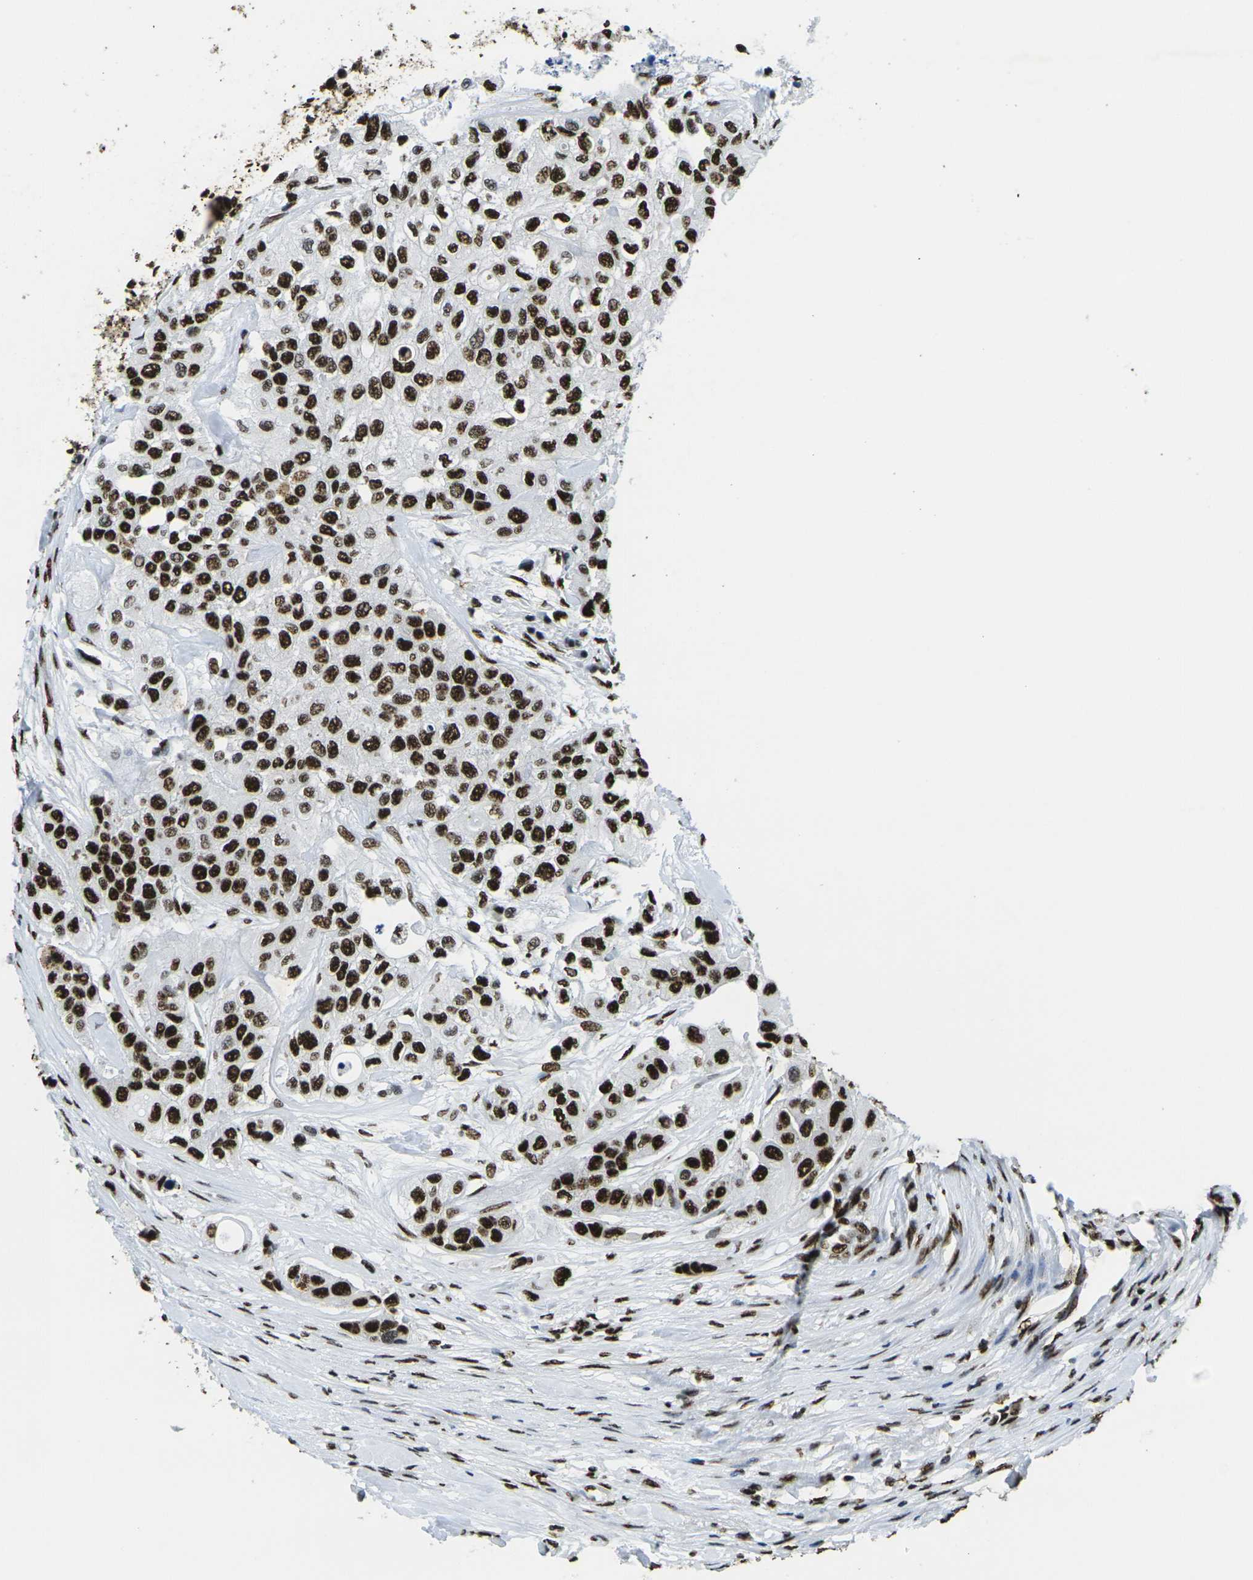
{"staining": {"intensity": "strong", "quantity": ">75%", "location": "nuclear"}, "tissue": "urothelial cancer", "cell_type": "Tumor cells", "image_type": "cancer", "snomed": [{"axis": "morphology", "description": "Urothelial carcinoma, High grade"}, {"axis": "topography", "description": "Urinary bladder"}], "caption": "DAB immunohistochemical staining of human urothelial cancer exhibits strong nuclear protein positivity in about >75% of tumor cells.", "gene": "SMARCC1", "patient": {"sex": "female", "age": 56}}